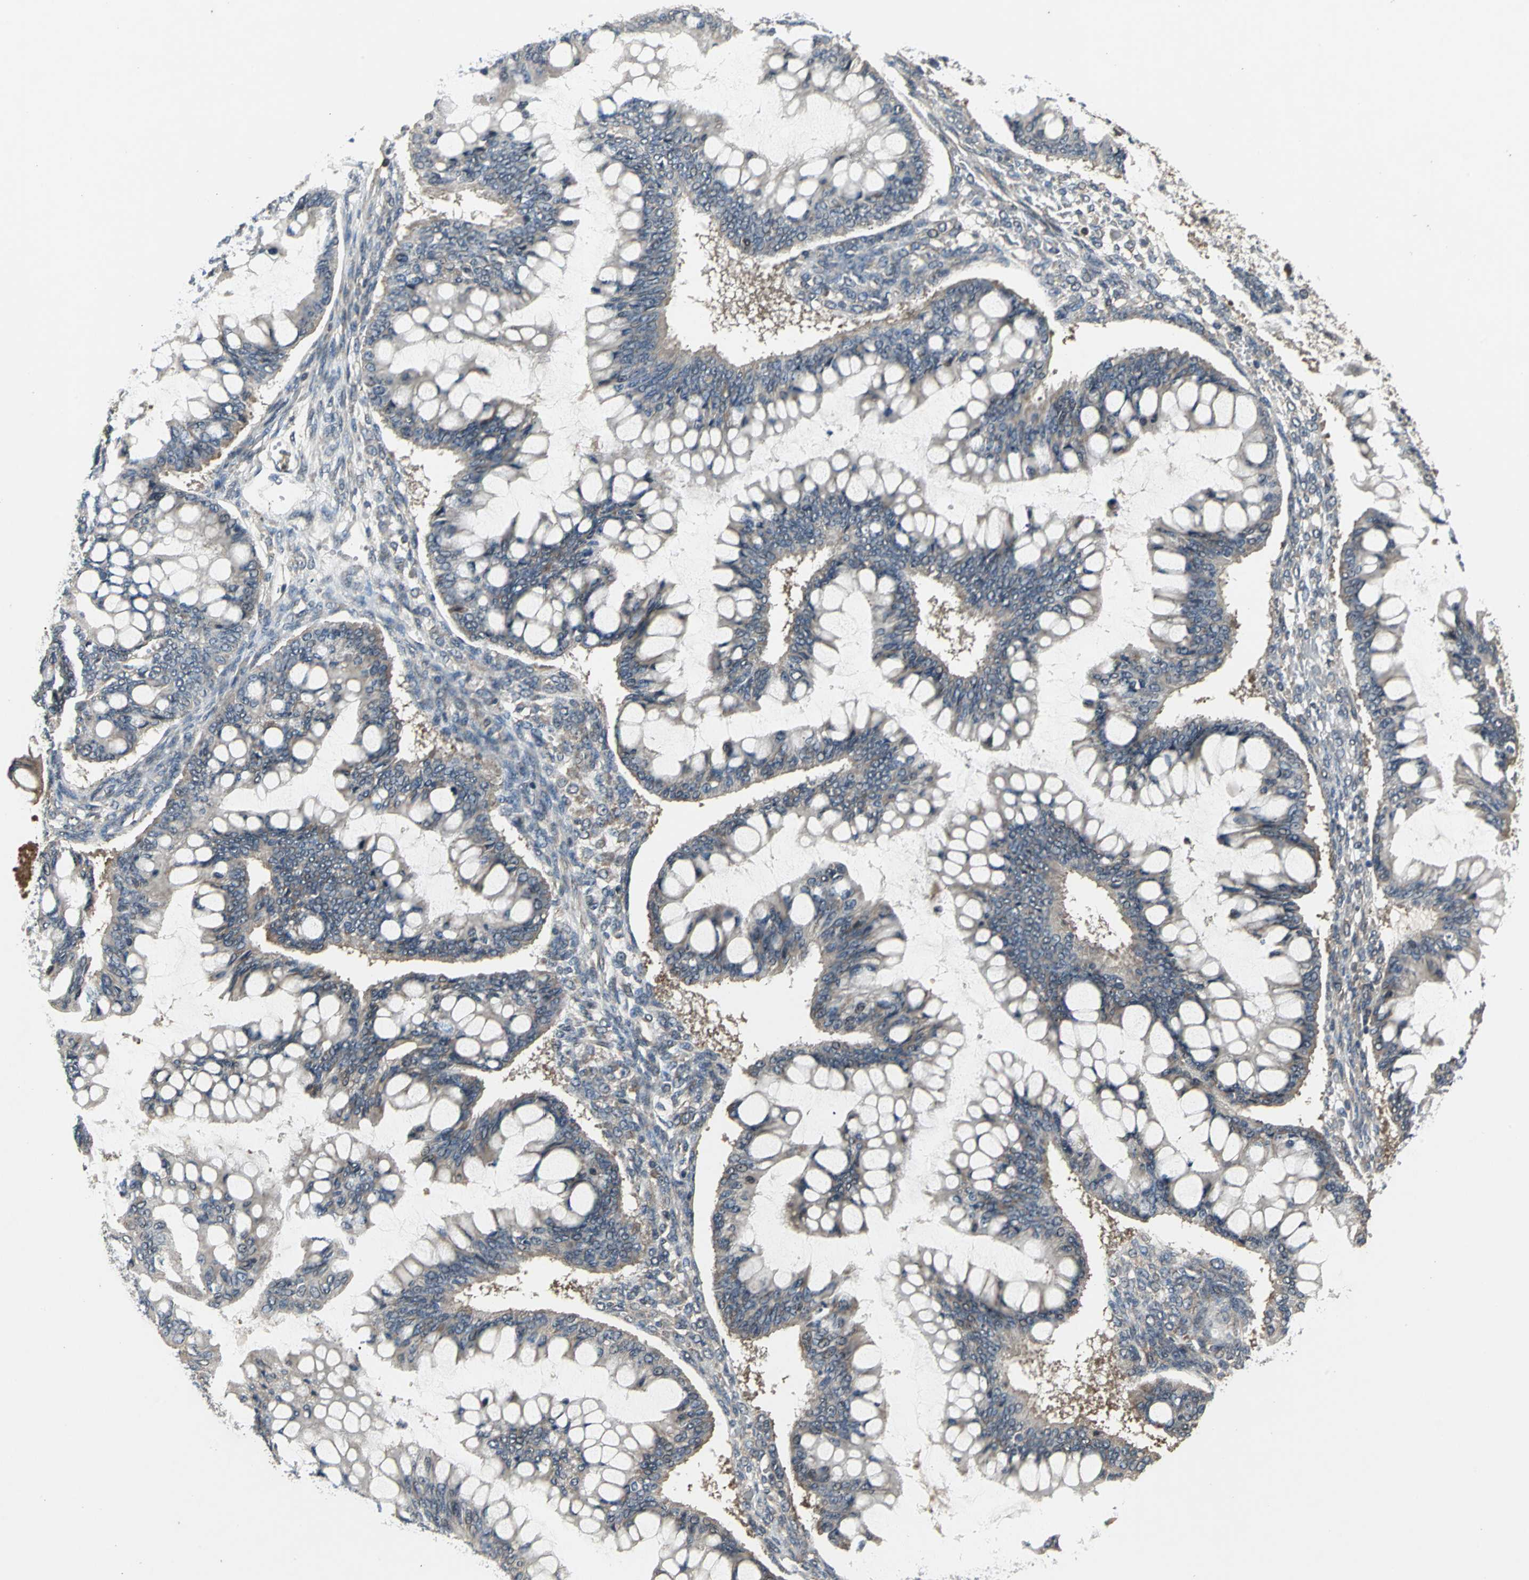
{"staining": {"intensity": "weak", "quantity": "25%-75%", "location": "cytoplasmic/membranous"}, "tissue": "ovarian cancer", "cell_type": "Tumor cells", "image_type": "cancer", "snomed": [{"axis": "morphology", "description": "Cystadenocarcinoma, mucinous, NOS"}, {"axis": "topography", "description": "Ovary"}], "caption": "Human ovarian mucinous cystadenocarcinoma stained for a protein (brown) shows weak cytoplasmic/membranous positive expression in approximately 25%-75% of tumor cells.", "gene": "EIF2B2", "patient": {"sex": "female", "age": 73}}